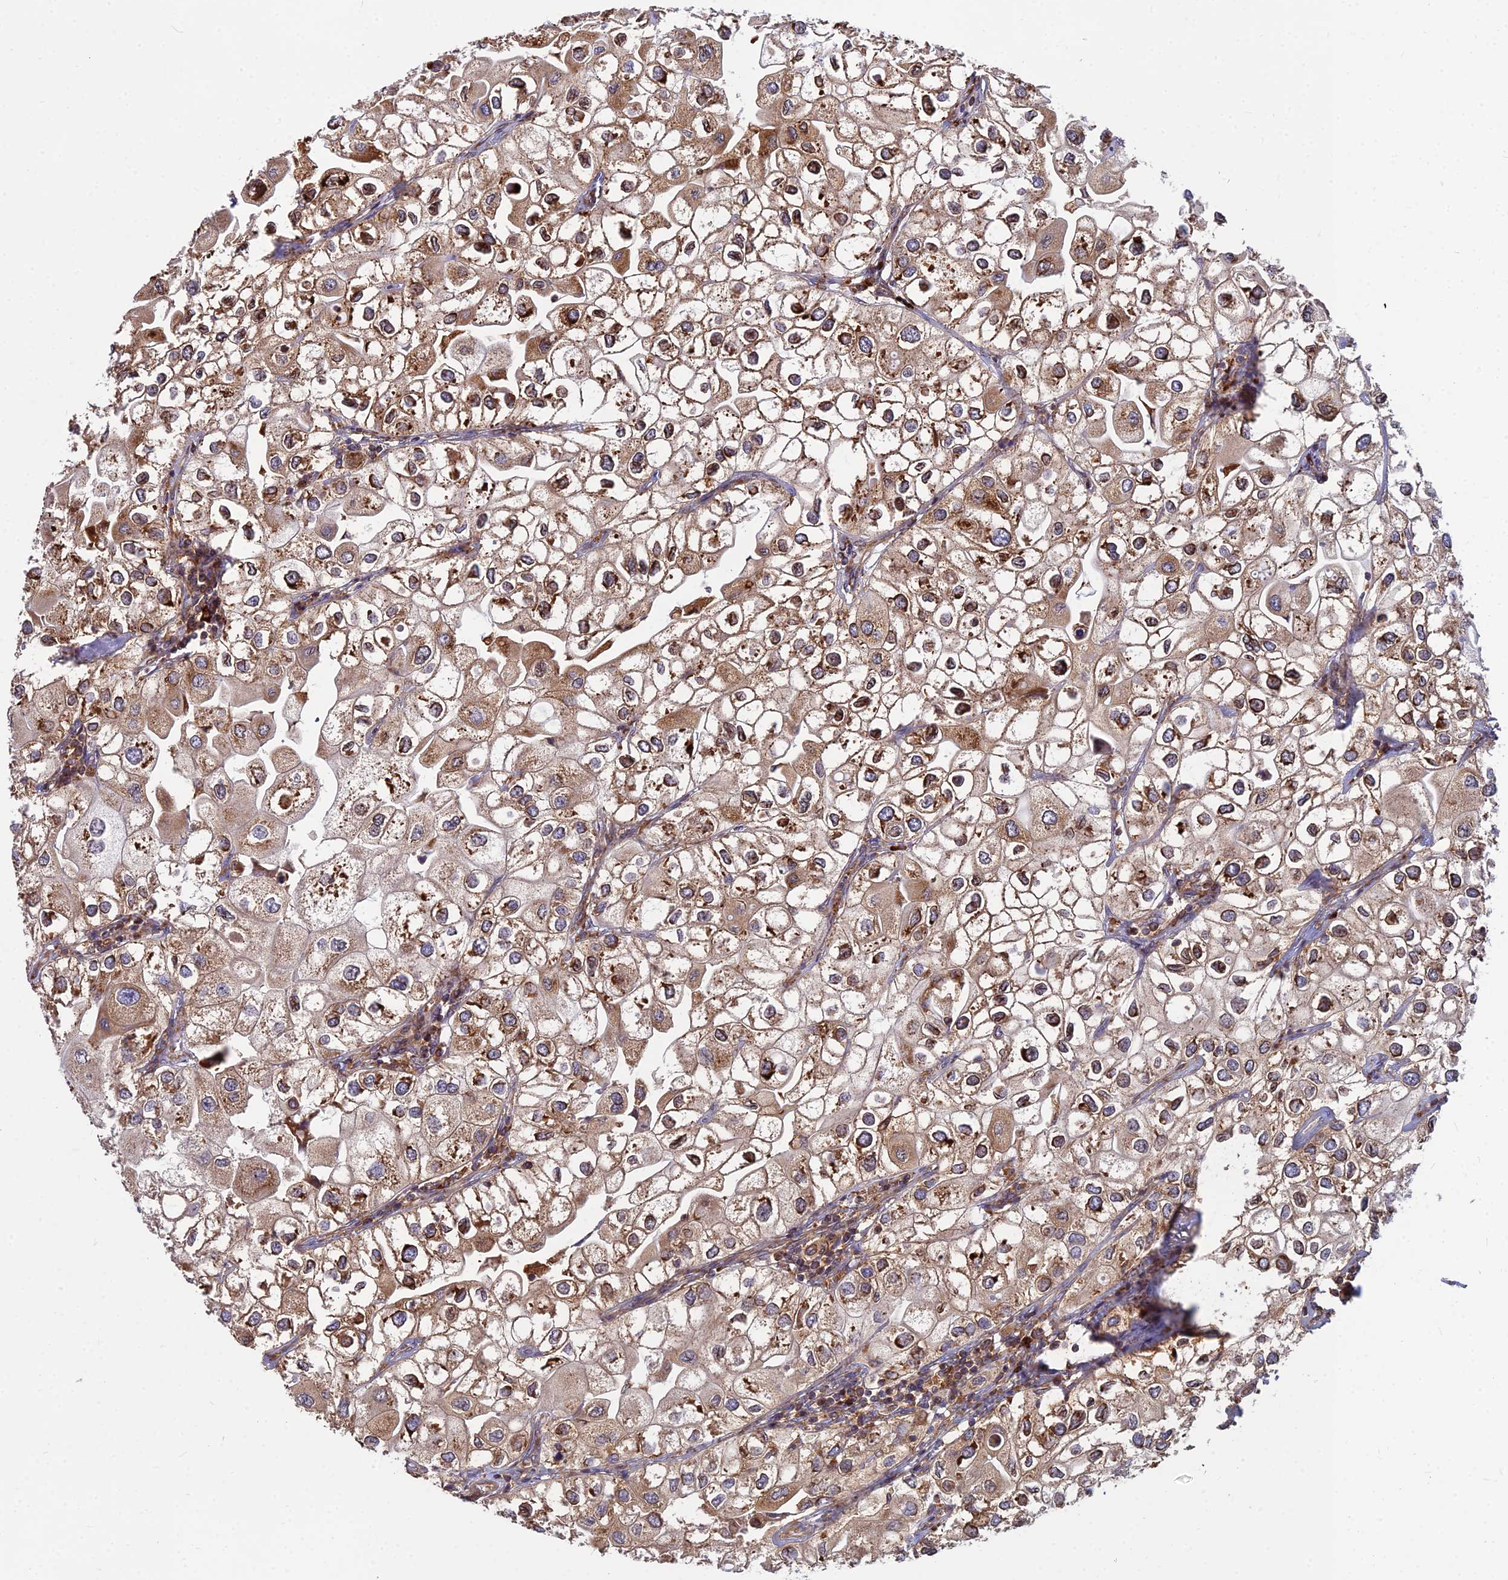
{"staining": {"intensity": "strong", "quantity": ">75%", "location": "cytoplasmic/membranous"}, "tissue": "urothelial cancer", "cell_type": "Tumor cells", "image_type": "cancer", "snomed": [{"axis": "morphology", "description": "Urothelial carcinoma, High grade"}, {"axis": "topography", "description": "Urinary bladder"}], "caption": "This histopathology image reveals urothelial carcinoma (high-grade) stained with immunohistochemistry (IHC) to label a protein in brown. The cytoplasmic/membranous of tumor cells show strong positivity for the protein. Nuclei are counter-stained blue.", "gene": "CCT6B", "patient": {"sex": "male", "age": 64}}